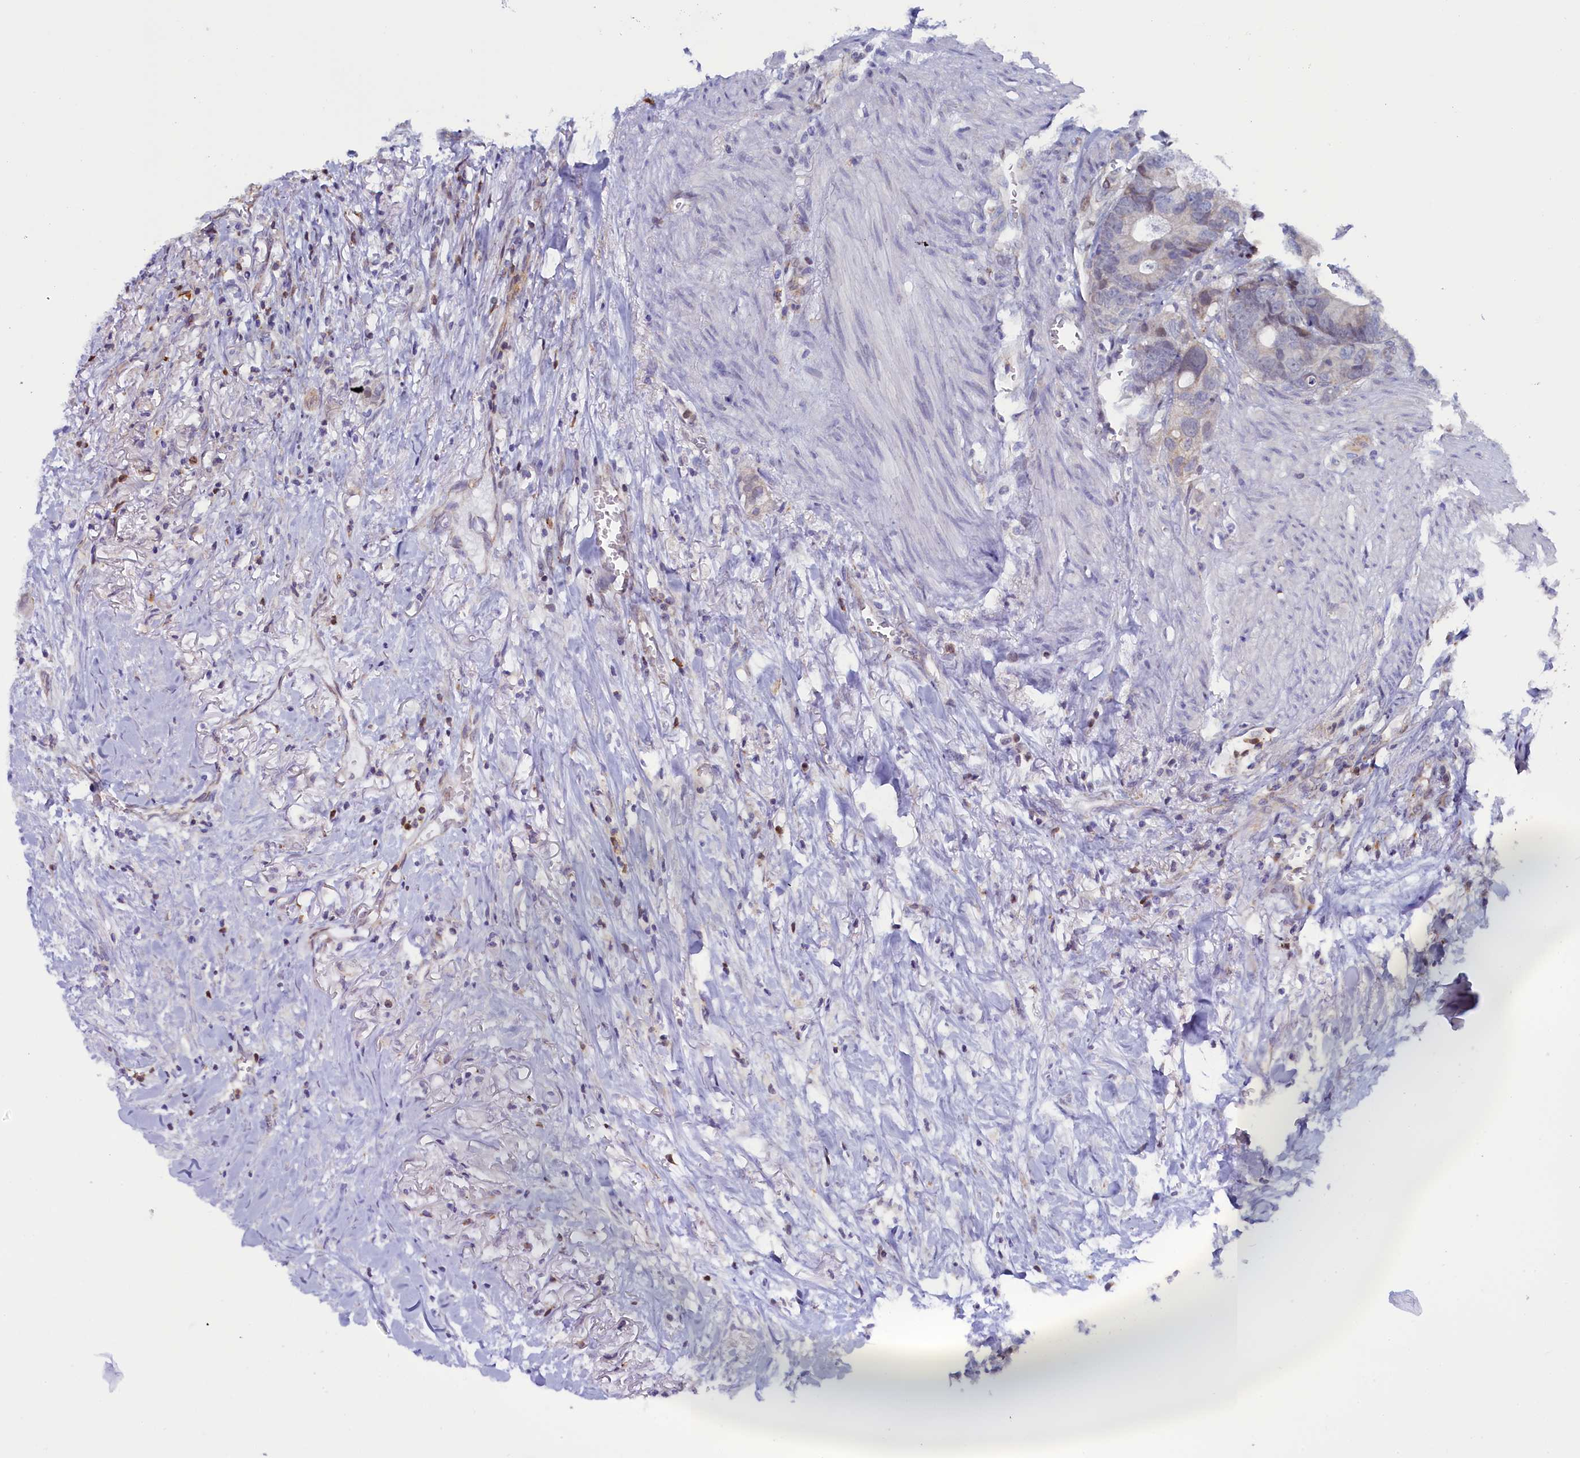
{"staining": {"intensity": "negative", "quantity": "none", "location": "none"}, "tissue": "colorectal cancer", "cell_type": "Tumor cells", "image_type": "cancer", "snomed": [{"axis": "morphology", "description": "Adenocarcinoma, NOS"}, {"axis": "topography", "description": "Colon"}], "caption": "The immunohistochemistry histopathology image has no significant staining in tumor cells of adenocarcinoma (colorectal) tissue. Brightfield microscopy of IHC stained with DAB (brown) and hematoxylin (blue), captured at high magnification.", "gene": "CIAPIN1", "patient": {"sex": "female", "age": 57}}